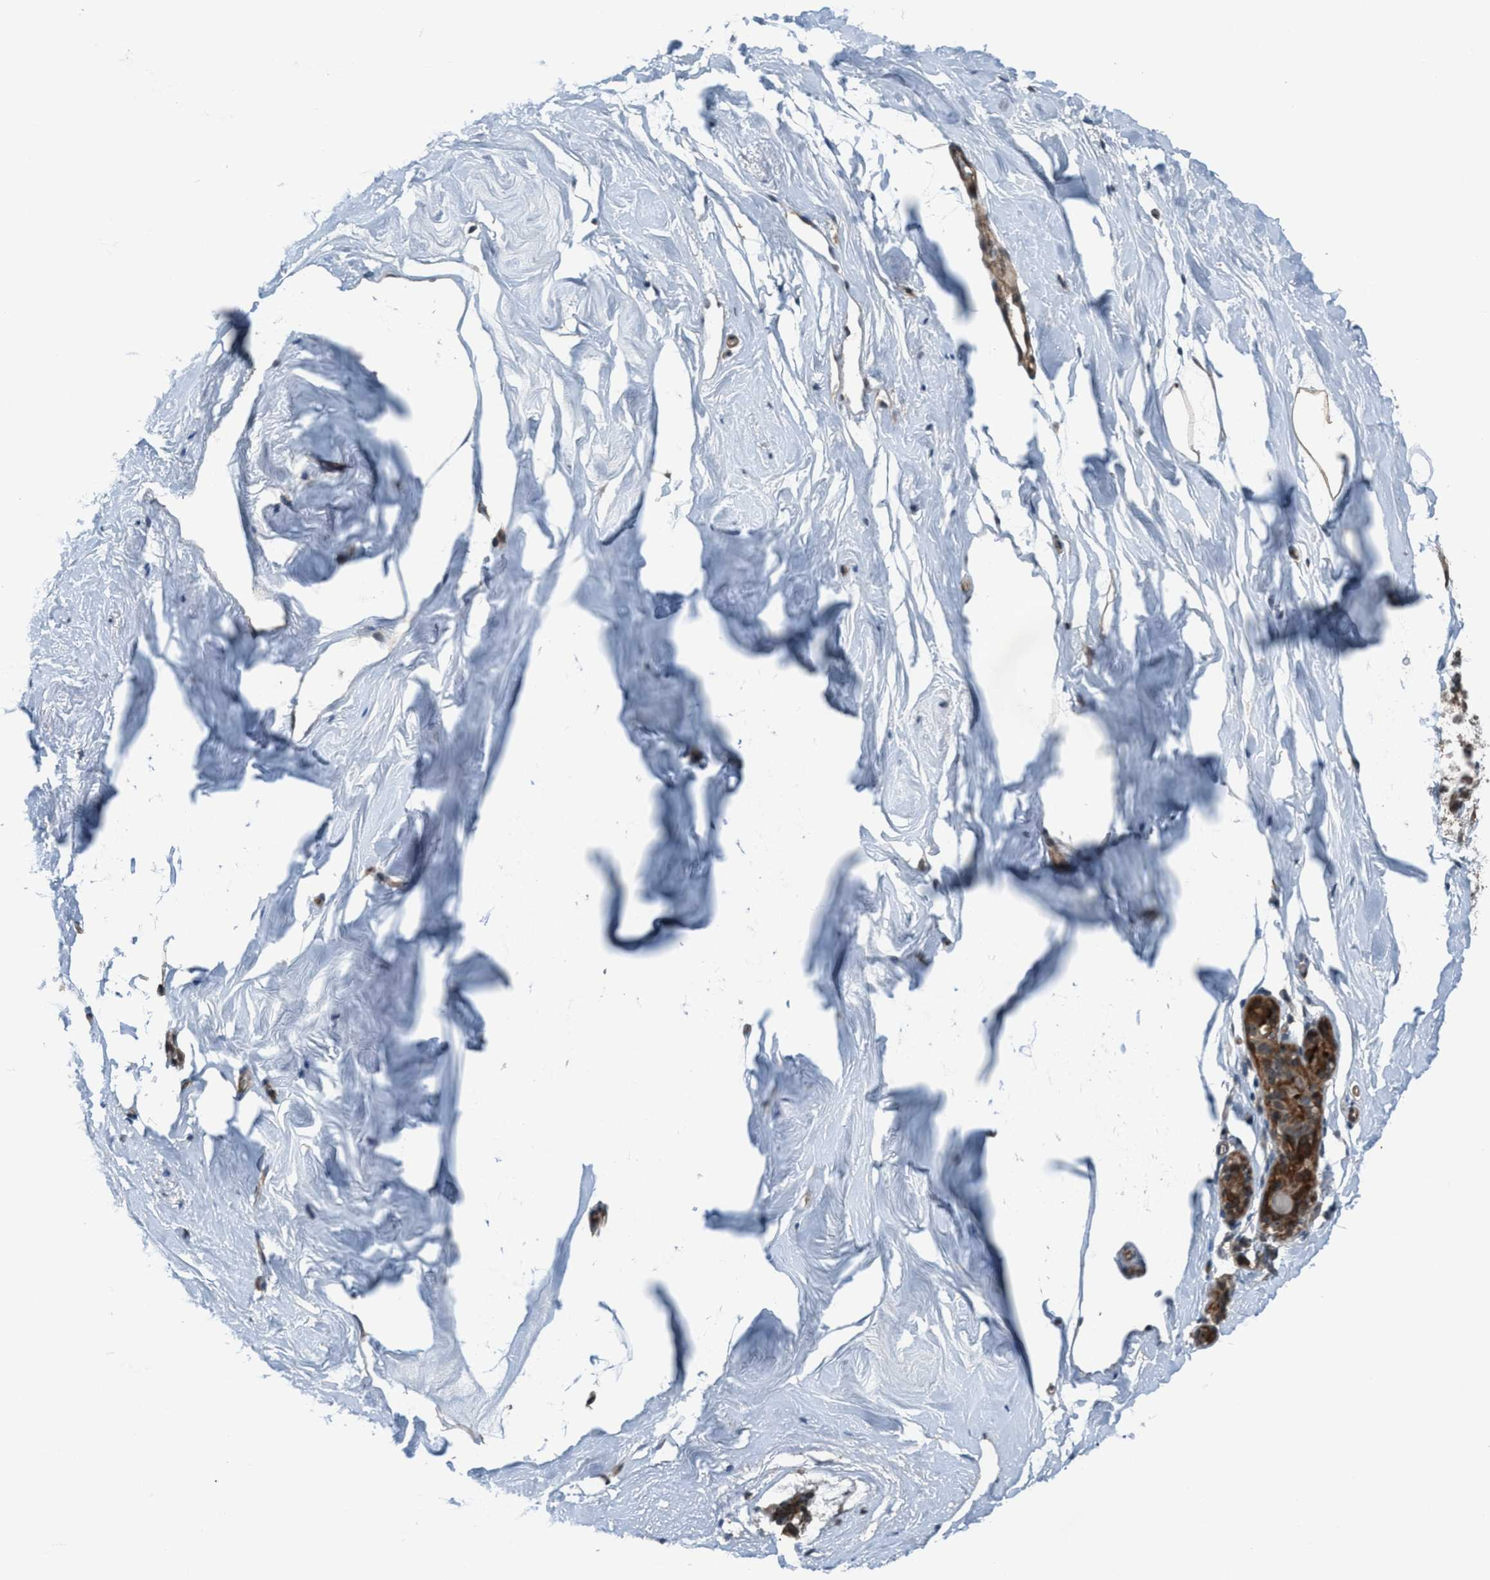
{"staining": {"intensity": "negative", "quantity": "none", "location": "none"}, "tissue": "breast", "cell_type": "Adipocytes", "image_type": "normal", "snomed": [{"axis": "morphology", "description": "Normal tissue, NOS"}, {"axis": "topography", "description": "Breast"}], "caption": "Immunohistochemistry histopathology image of normal breast: breast stained with DAB (3,3'-diaminobenzidine) demonstrates no significant protein positivity in adipocytes.", "gene": "NISCH", "patient": {"sex": "female", "age": 62}}